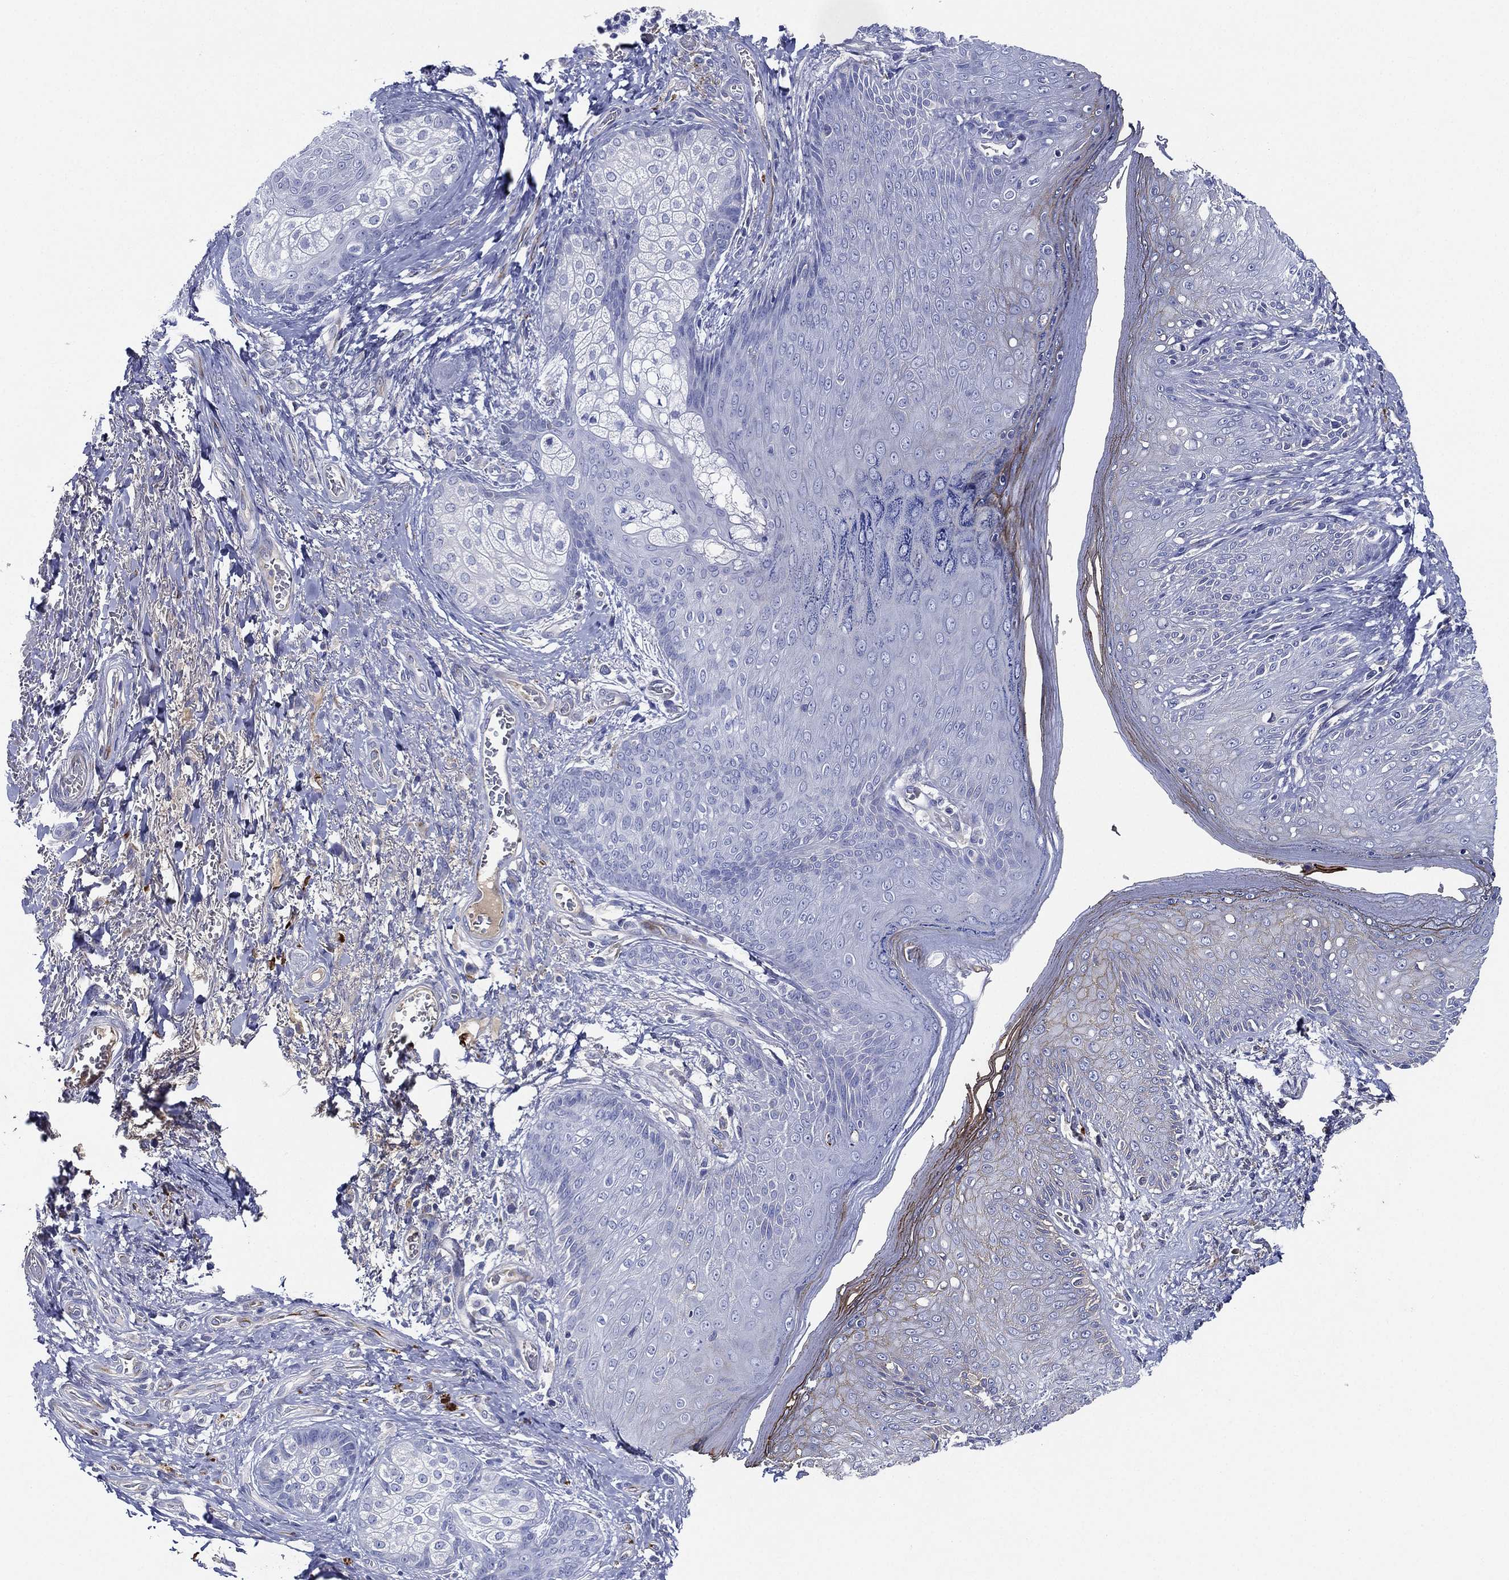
{"staining": {"intensity": "moderate", "quantity": "<25%", "location": "cytoplasmic/membranous"}, "tissue": "skin", "cell_type": "Epidermal cells", "image_type": "normal", "snomed": [{"axis": "morphology", "description": "Normal tissue, NOS"}, {"axis": "morphology", "description": "Adenocarcinoma, NOS"}, {"axis": "topography", "description": "Rectum"}, {"axis": "topography", "description": "Anal"}], "caption": "Skin was stained to show a protein in brown. There is low levels of moderate cytoplasmic/membranous positivity in about <25% of epidermal cells. (DAB (3,3'-diaminobenzidine) IHC, brown staining for protein, blue staining for nuclei).", "gene": "TMPRSS11D", "patient": {"sex": "female", "age": 68}}